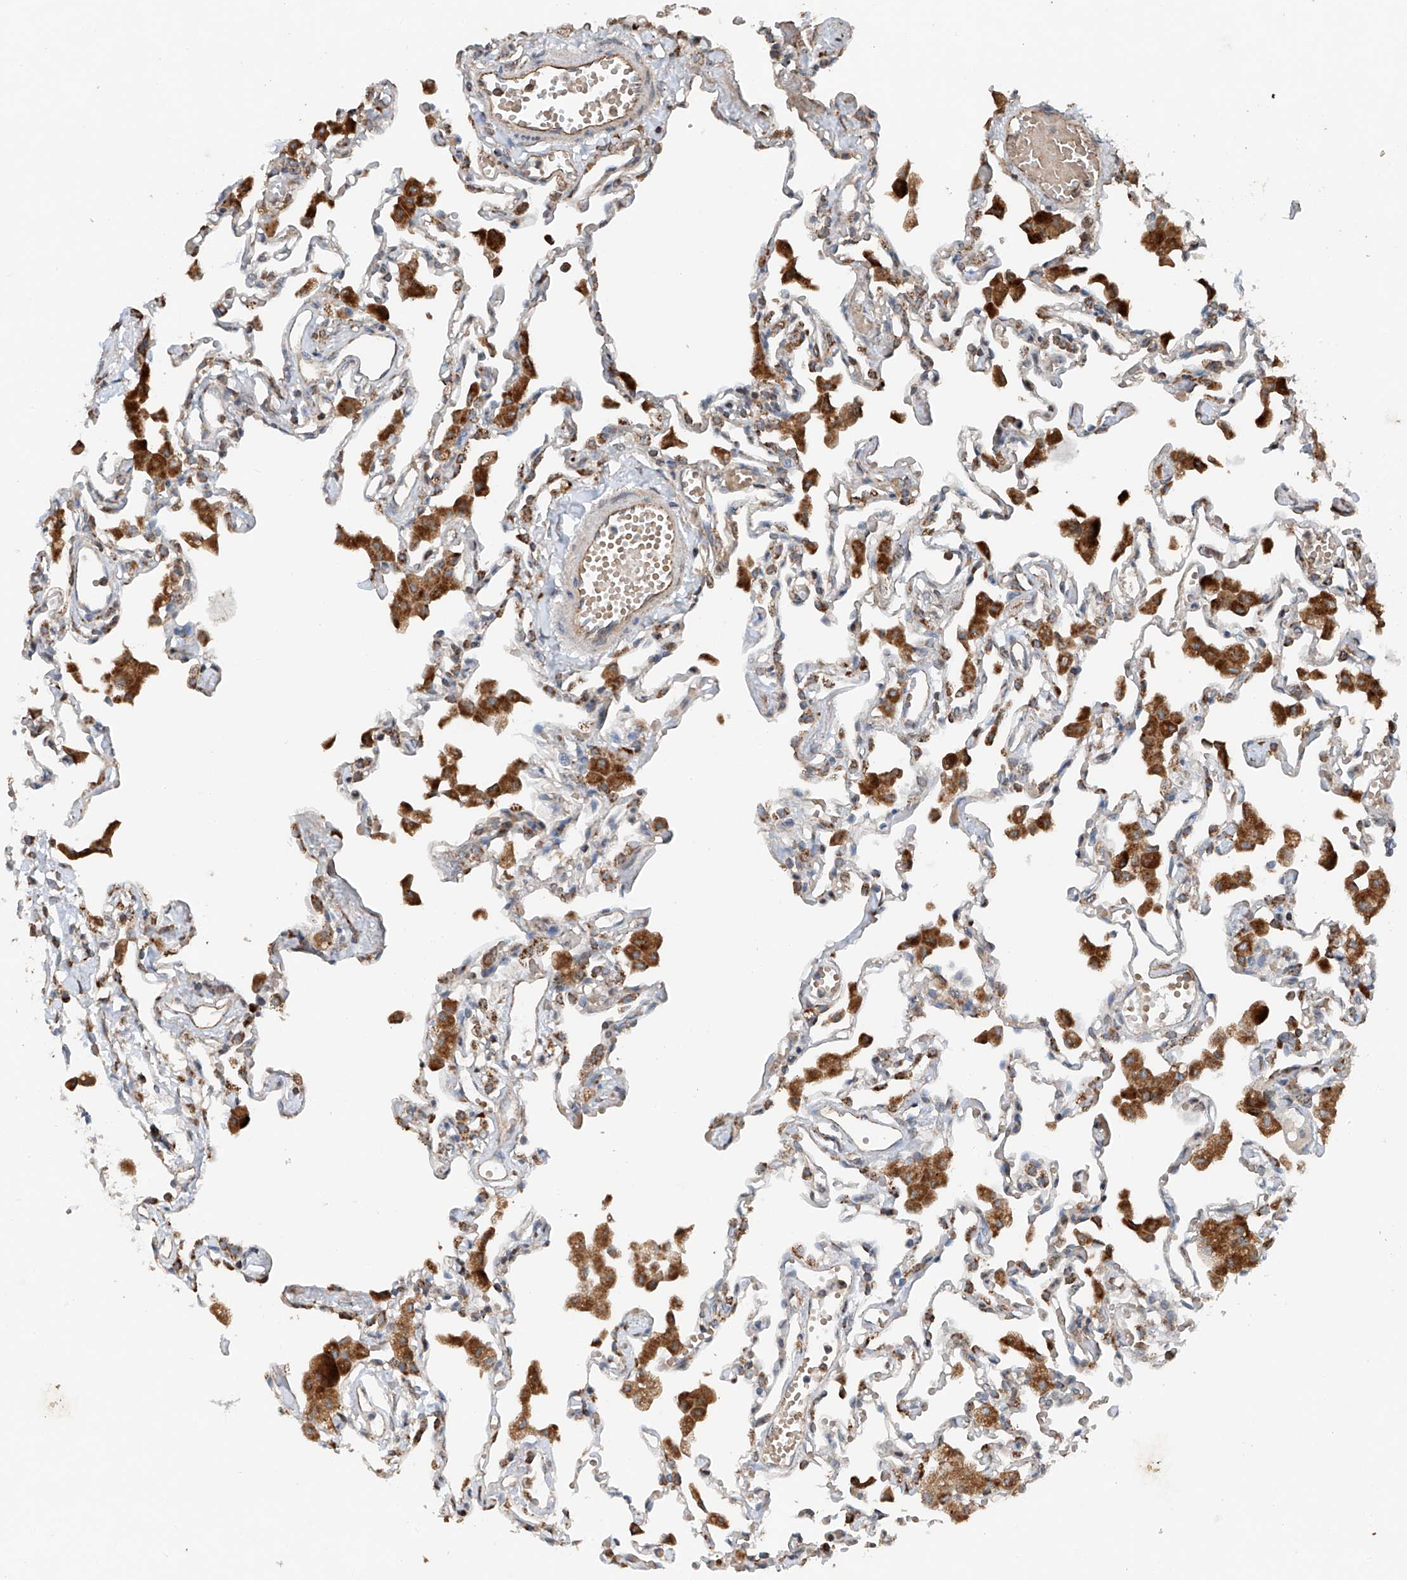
{"staining": {"intensity": "negative", "quantity": "none", "location": "none"}, "tissue": "lung", "cell_type": "Alveolar cells", "image_type": "normal", "snomed": [{"axis": "morphology", "description": "Normal tissue, NOS"}, {"axis": "topography", "description": "Bronchus"}, {"axis": "topography", "description": "Lung"}], "caption": "Lung stained for a protein using immunohistochemistry (IHC) demonstrates no staining alveolar cells.", "gene": "AP4B1", "patient": {"sex": "female", "age": 49}}